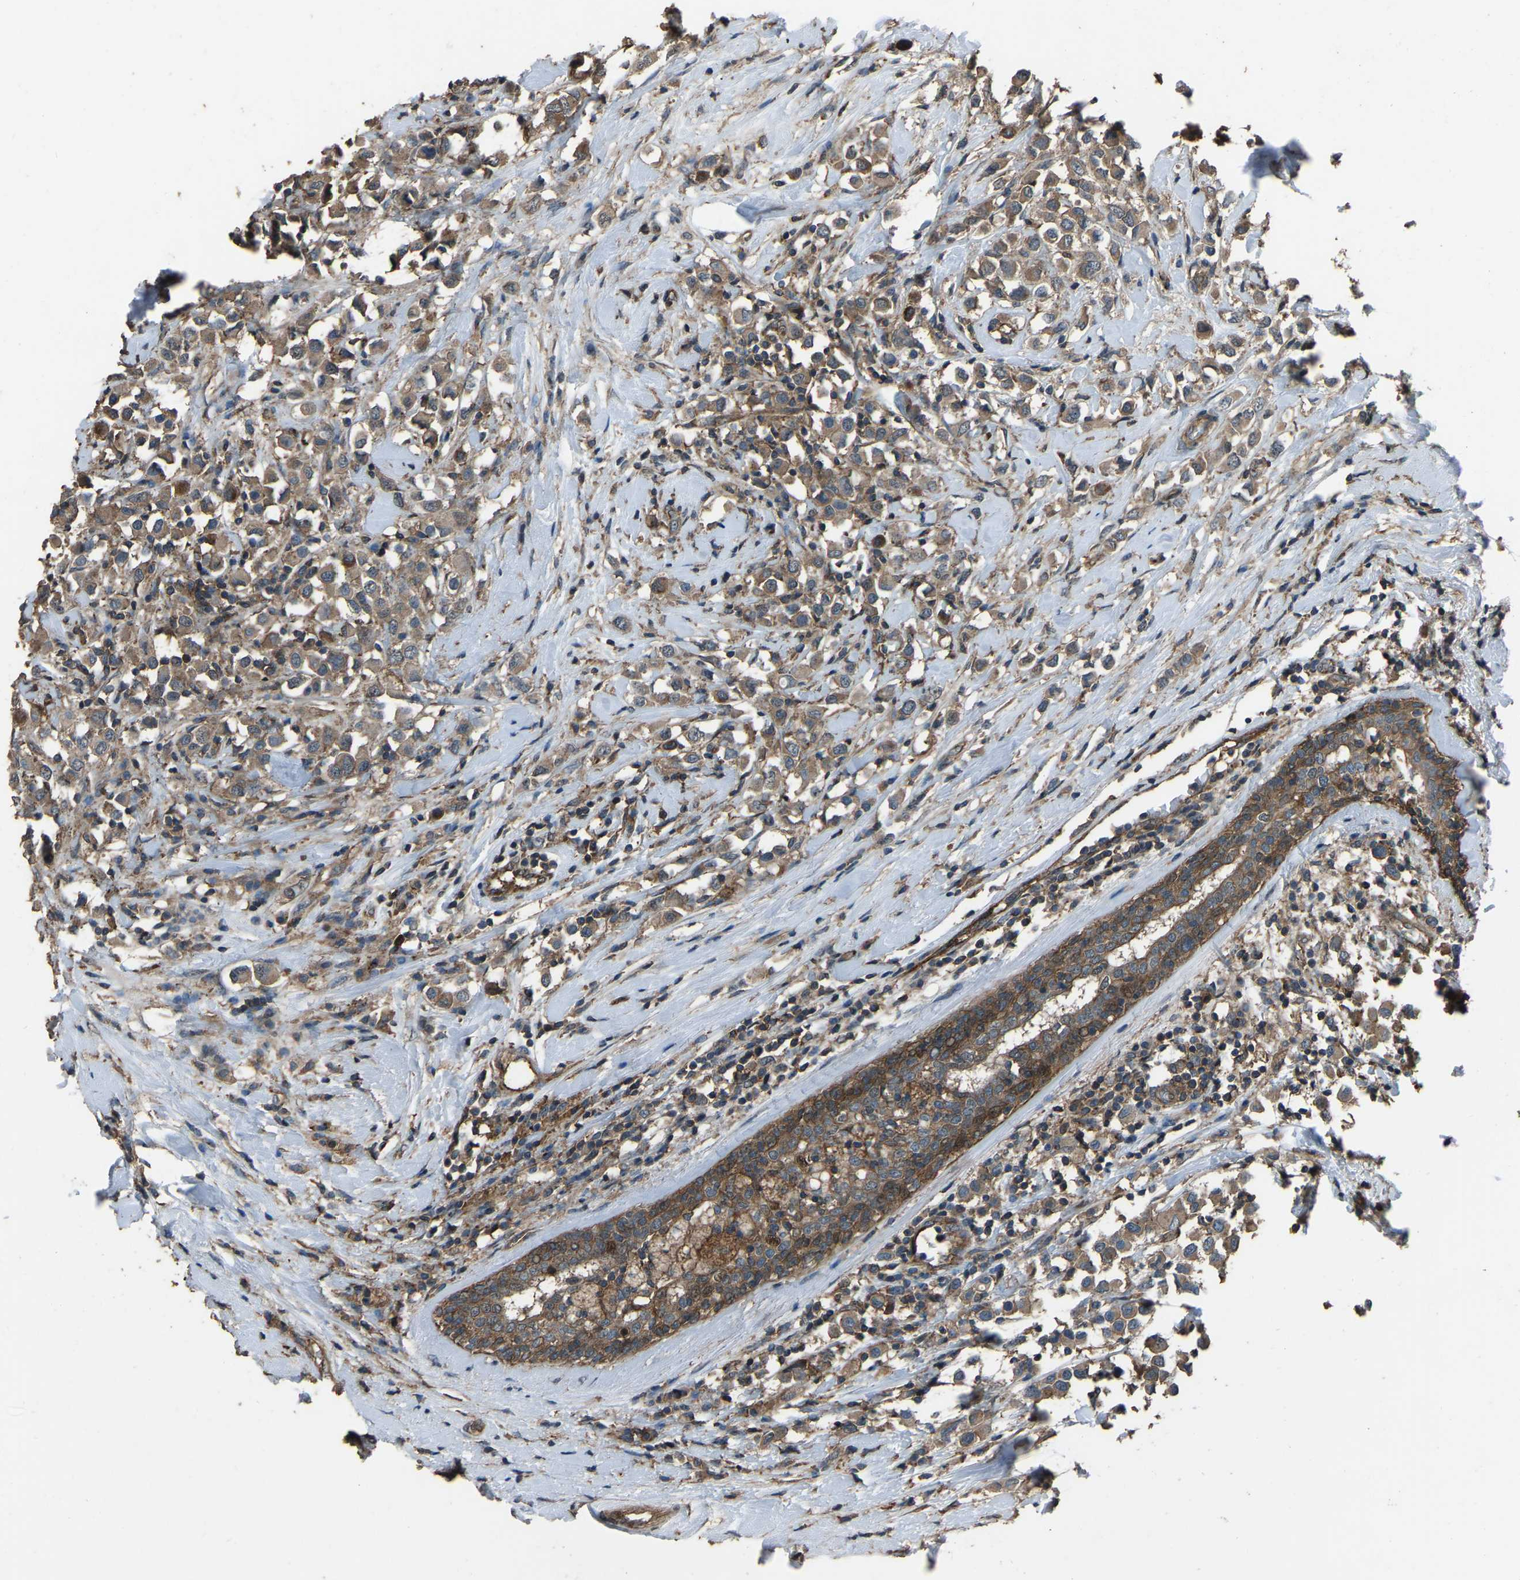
{"staining": {"intensity": "moderate", "quantity": ">75%", "location": "cytoplasmic/membranous"}, "tissue": "breast cancer", "cell_type": "Tumor cells", "image_type": "cancer", "snomed": [{"axis": "morphology", "description": "Duct carcinoma"}, {"axis": "topography", "description": "Breast"}], "caption": "Protein staining shows moderate cytoplasmic/membranous positivity in about >75% of tumor cells in breast cancer (invasive ductal carcinoma).", "gene": "SLC4A2", "patient": {"sex": "female", "age": 61}}